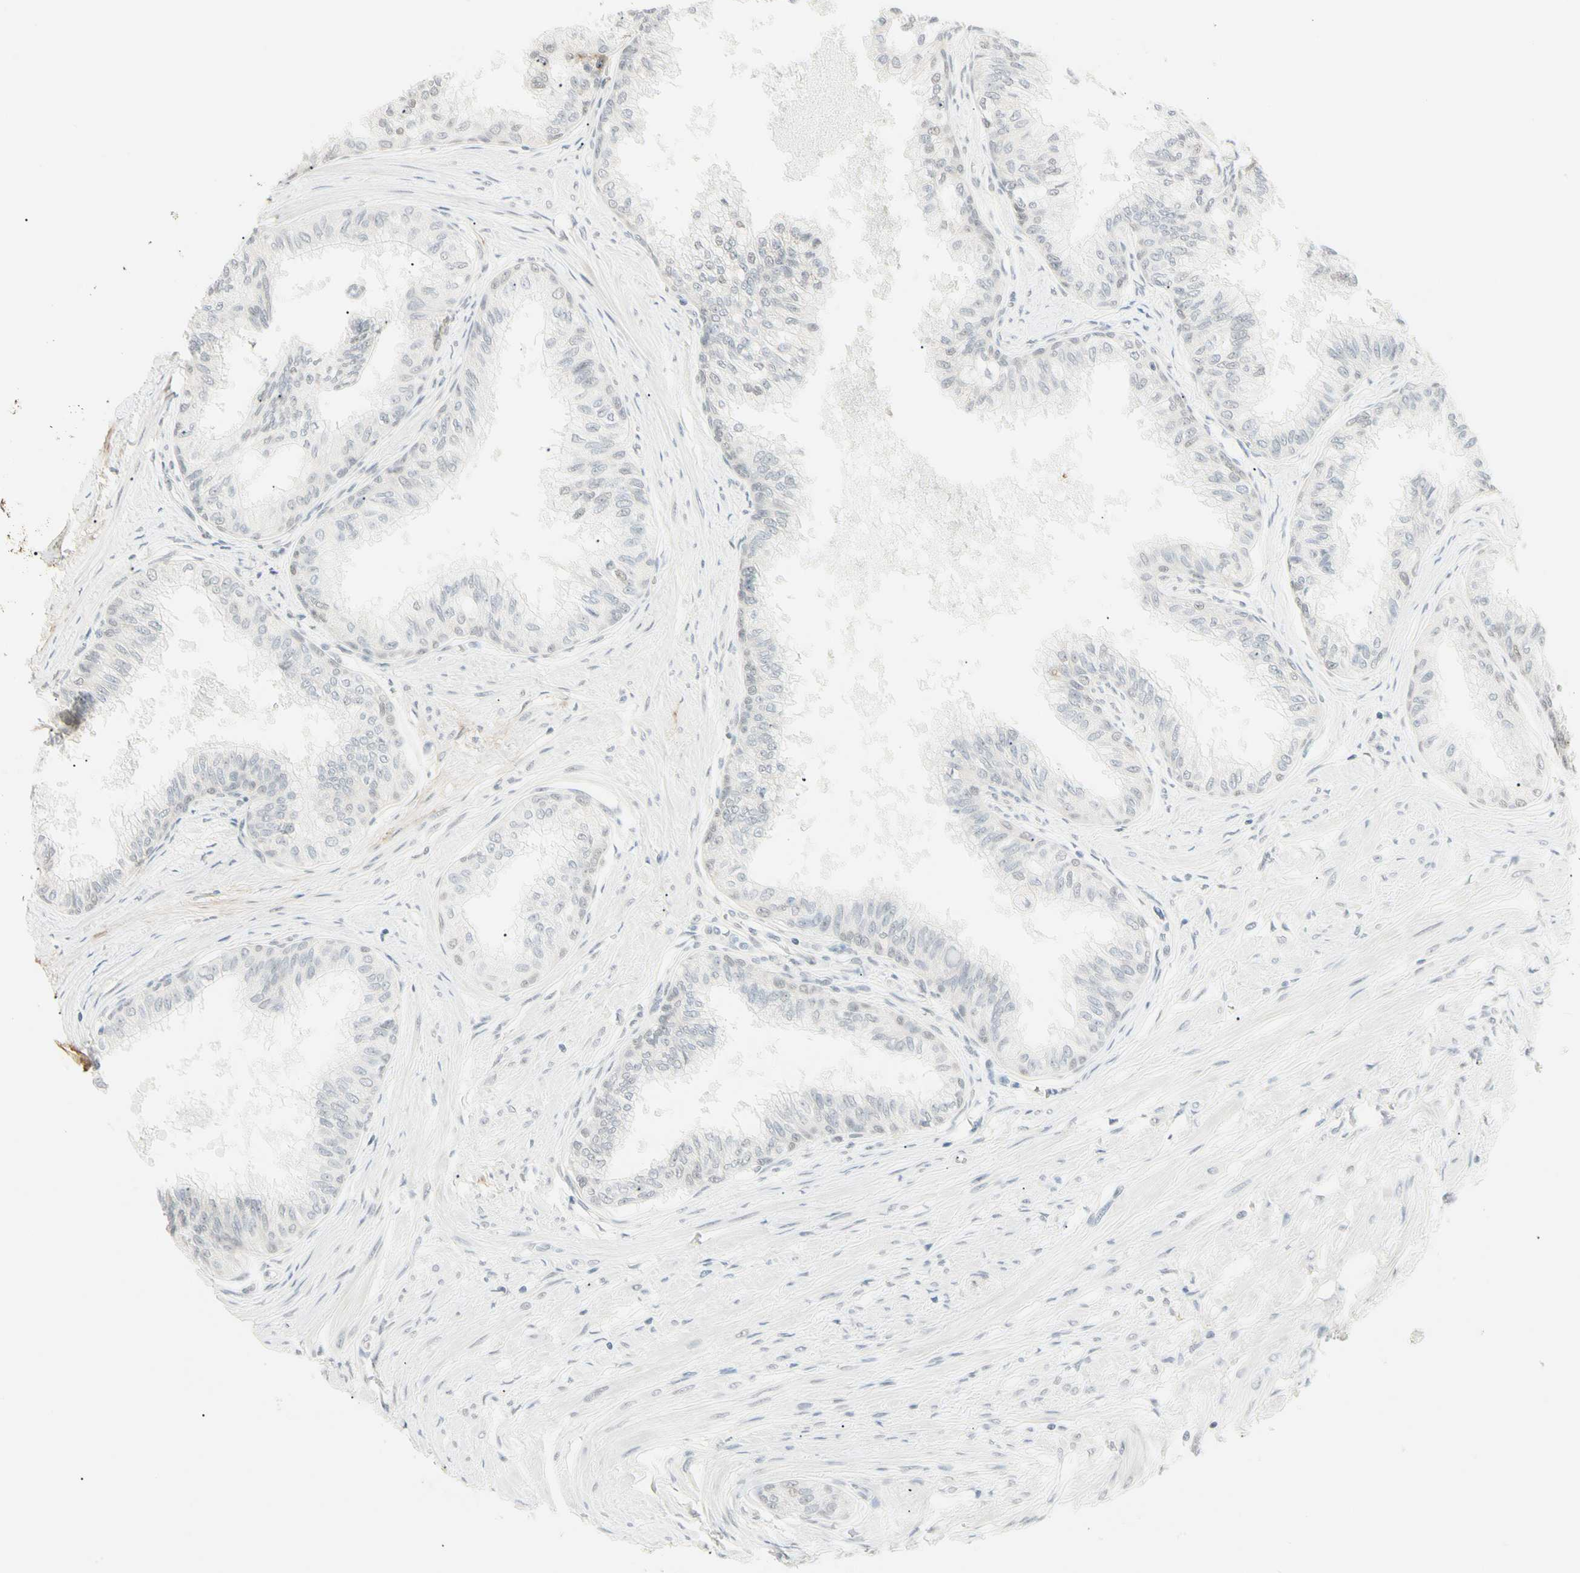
{"staining": {"intensity": "weak", "quantity": "<25%", "location": "nuclear"}, "tissue": "prostate", "cell_type": "Glandular cells", "image_type": "normal", "snomed": [{"axis": "morphology", "description": "Normal tissue, NOS"}, {"axis": "topography", "description": "Prostate"}, {"axis": "topography", "description": "Seminal veicle"}], "caption": "Glandular cells show no significant protein positivity in normal prostate. Nuclei are stained in blue.", "gene": "ASPN", "patient": {"sex": "male", "age": 60}}